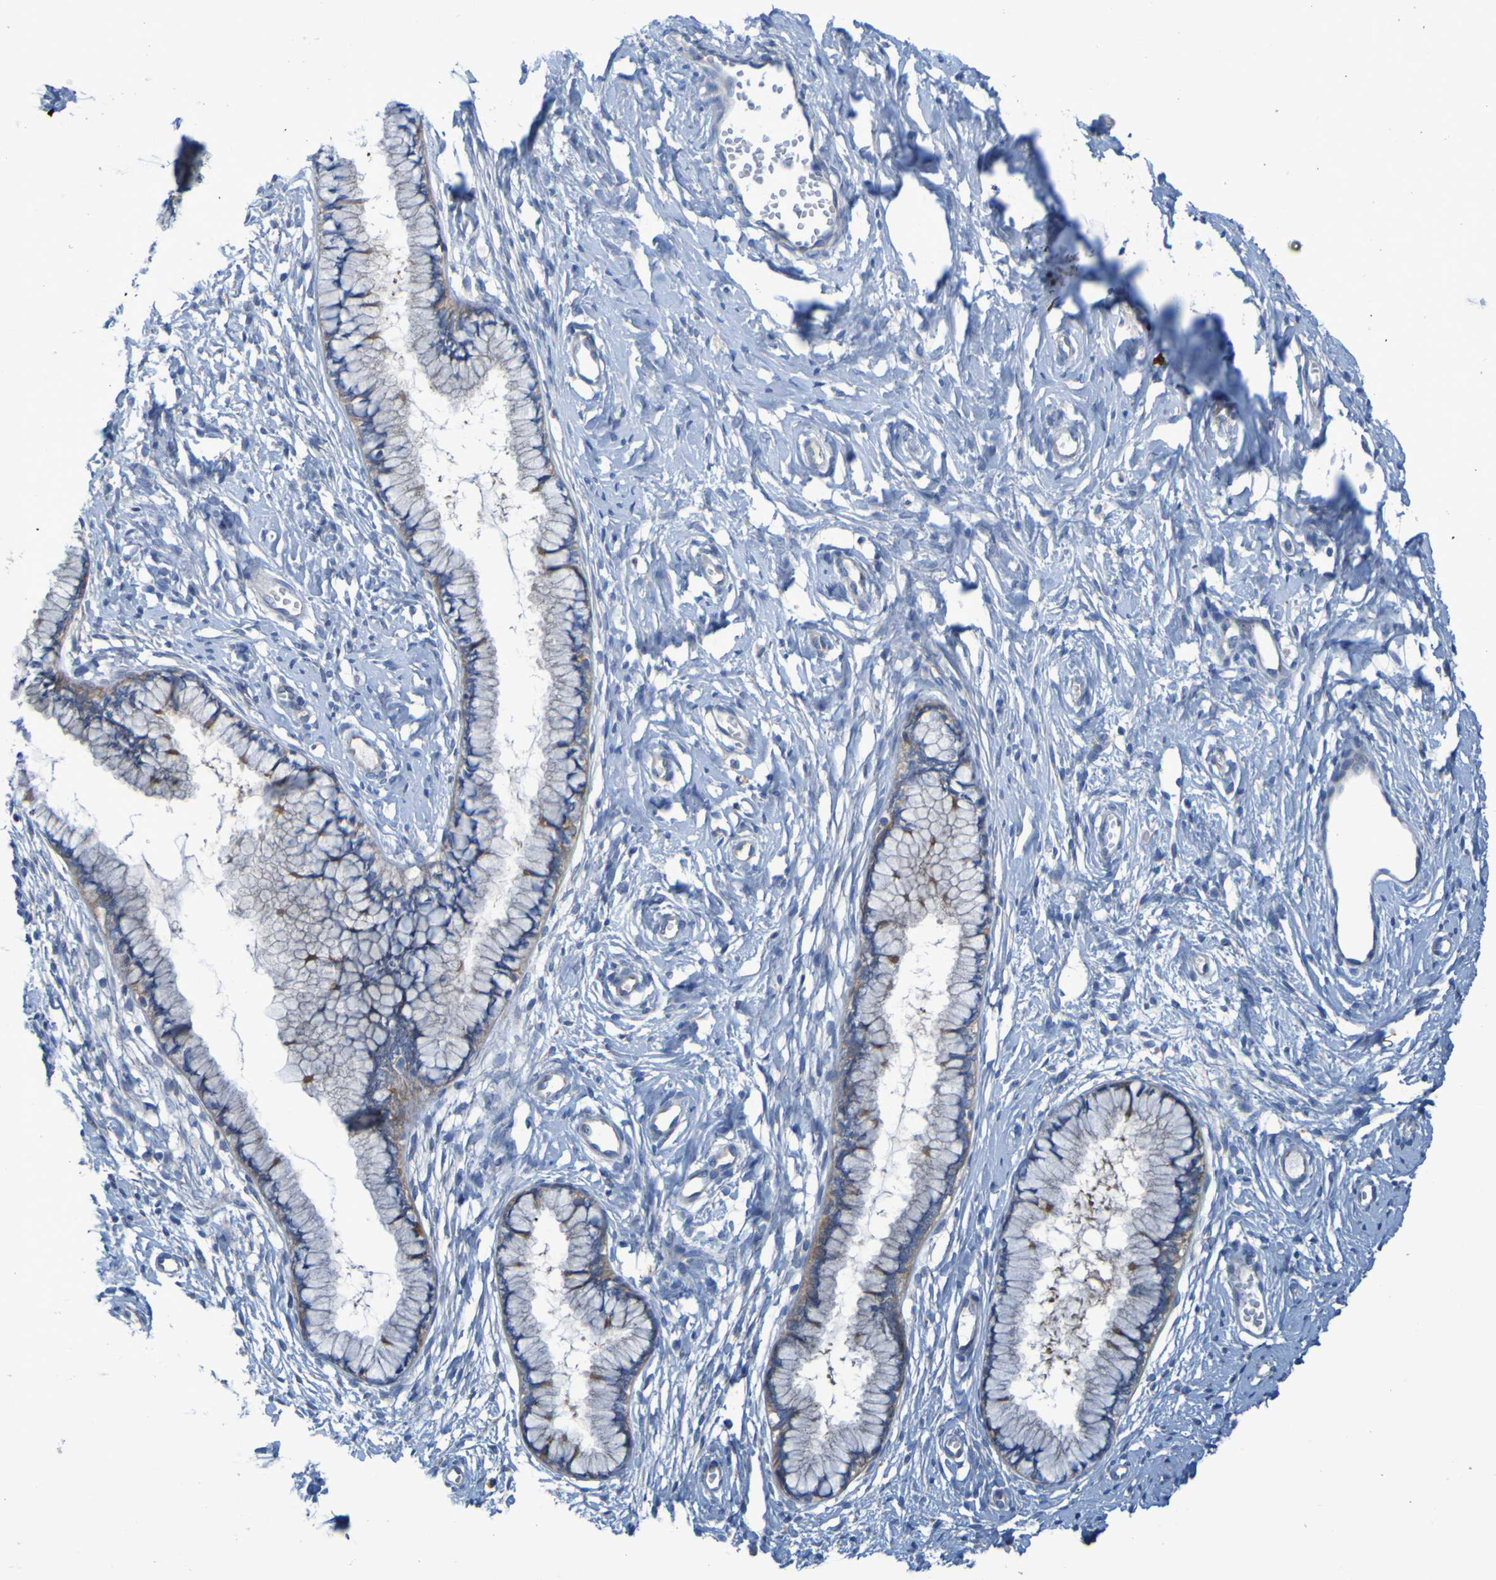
{"staining": {"intensity": "weak", "quantity": "25%-75%", "location": "cytoplasmic/membranous"}, "tissue": "cervix", "cell_type": "Glandular cells", "image_type": "normal", "snomed": [{"axis": "morphology", "description": "Normal tissue, NOS"}, {"axis": "topography", "description": "Cervix"}], "caption": "Cervix stained with DAB (3,3'-diaminobenzidine) immunohistochemistry (IHC) shows low levels of weak cytoplasmic/membranous staining in approximately 25%-75% of glandular cells.", "gene": "NPRL3", "patient": {"sex": "female", "age": 65}}